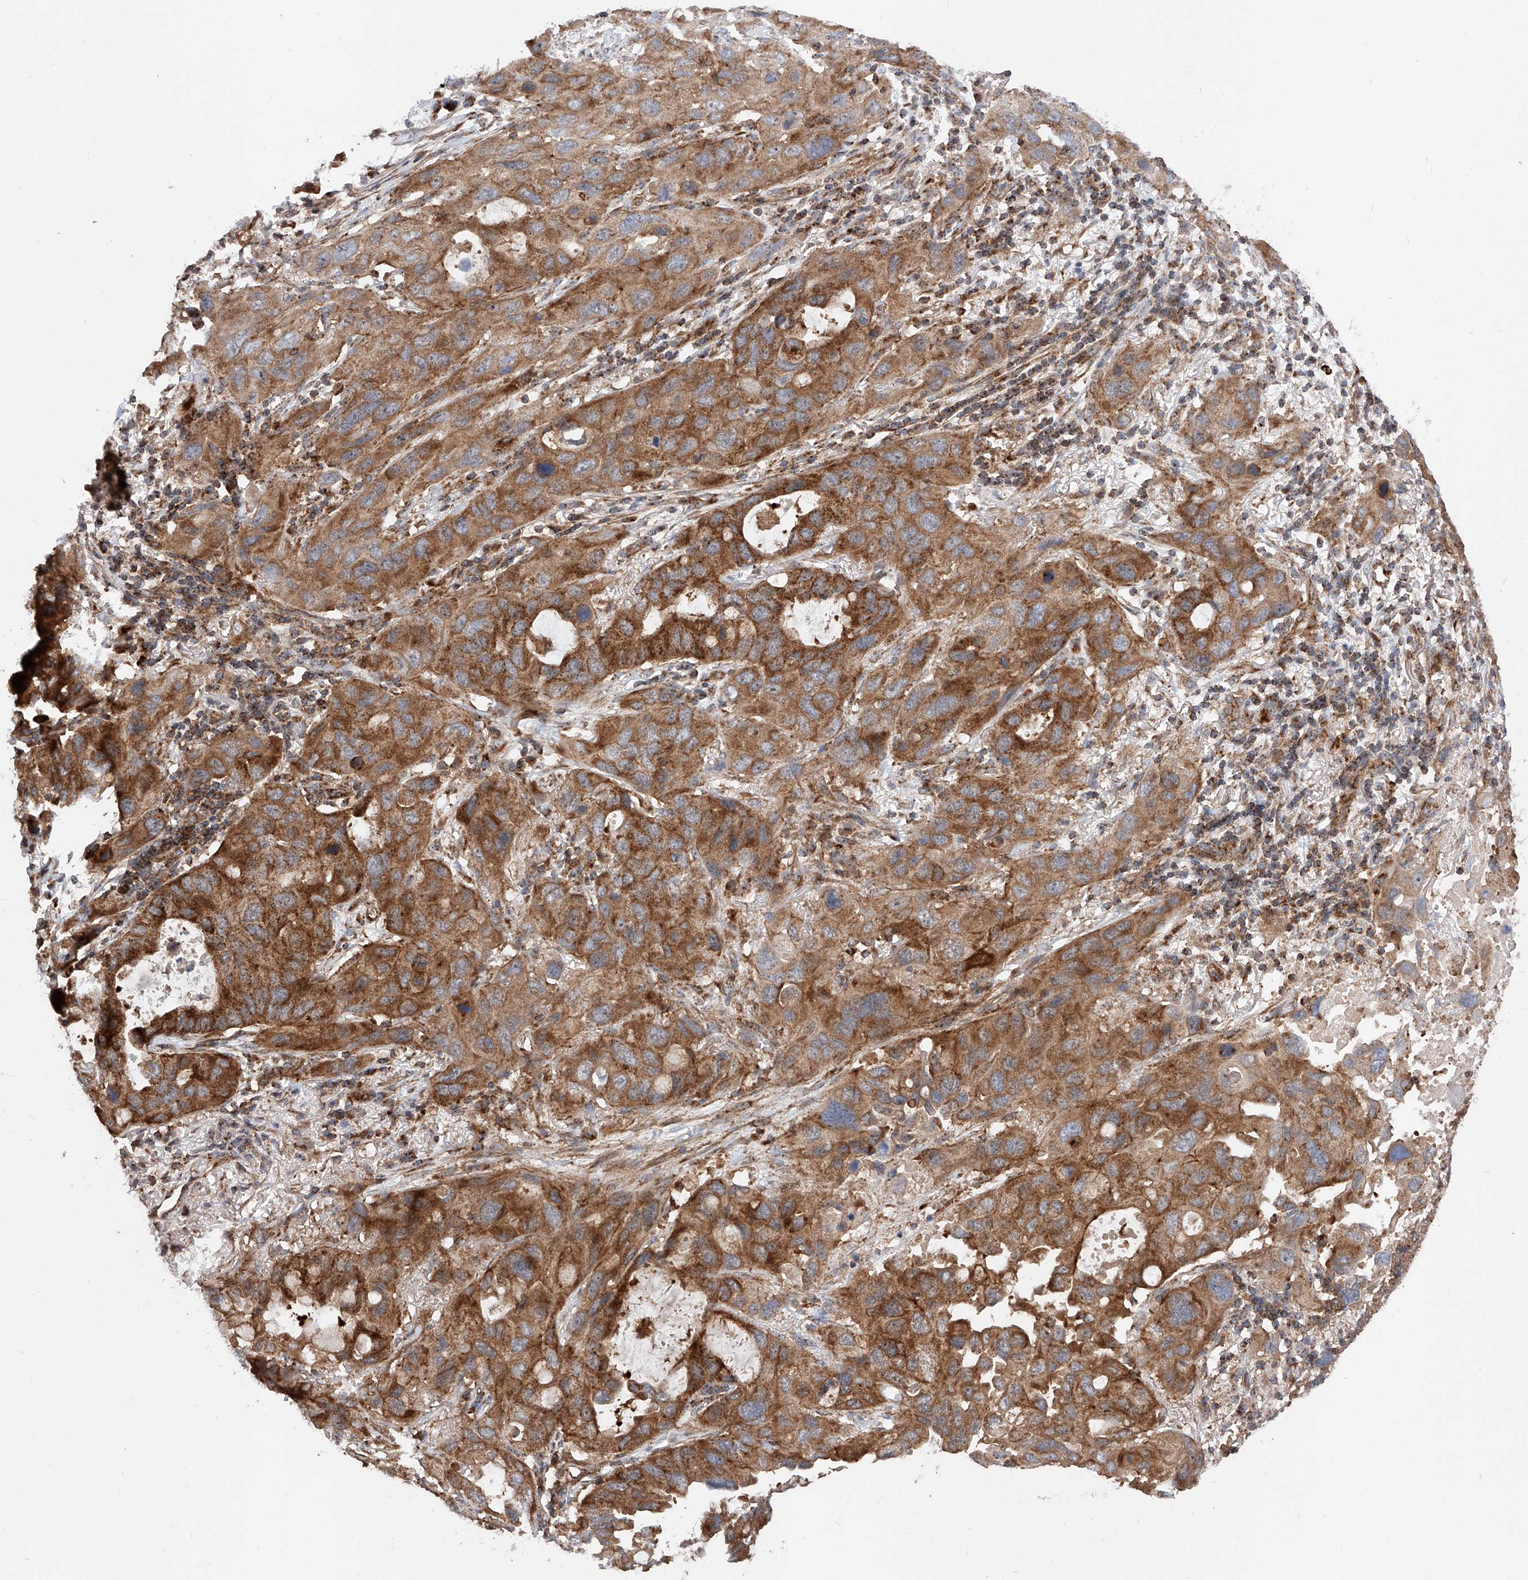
{"staining": {"intensity": "moderate", "quantity": ">75%", "location": "cytoplasmic/membranous"}, "tissue": "lung cancer", "cell_type": "Tumor cells", "image_type": "cancer", "snomed": [{"axis": "morphology", "description": "Squamous cell carcinoma, NOS"}, {"axis": "topography", "description": "Lung"}], "caption": "Tumor cells exhibit medium levels of moderate cytoplasmic/membranous staining in about >75% of cells in human lung cancer (squamous cell carcinoma).", "gene": "PISD", "patient": {"sex": "female", "age": 73}}